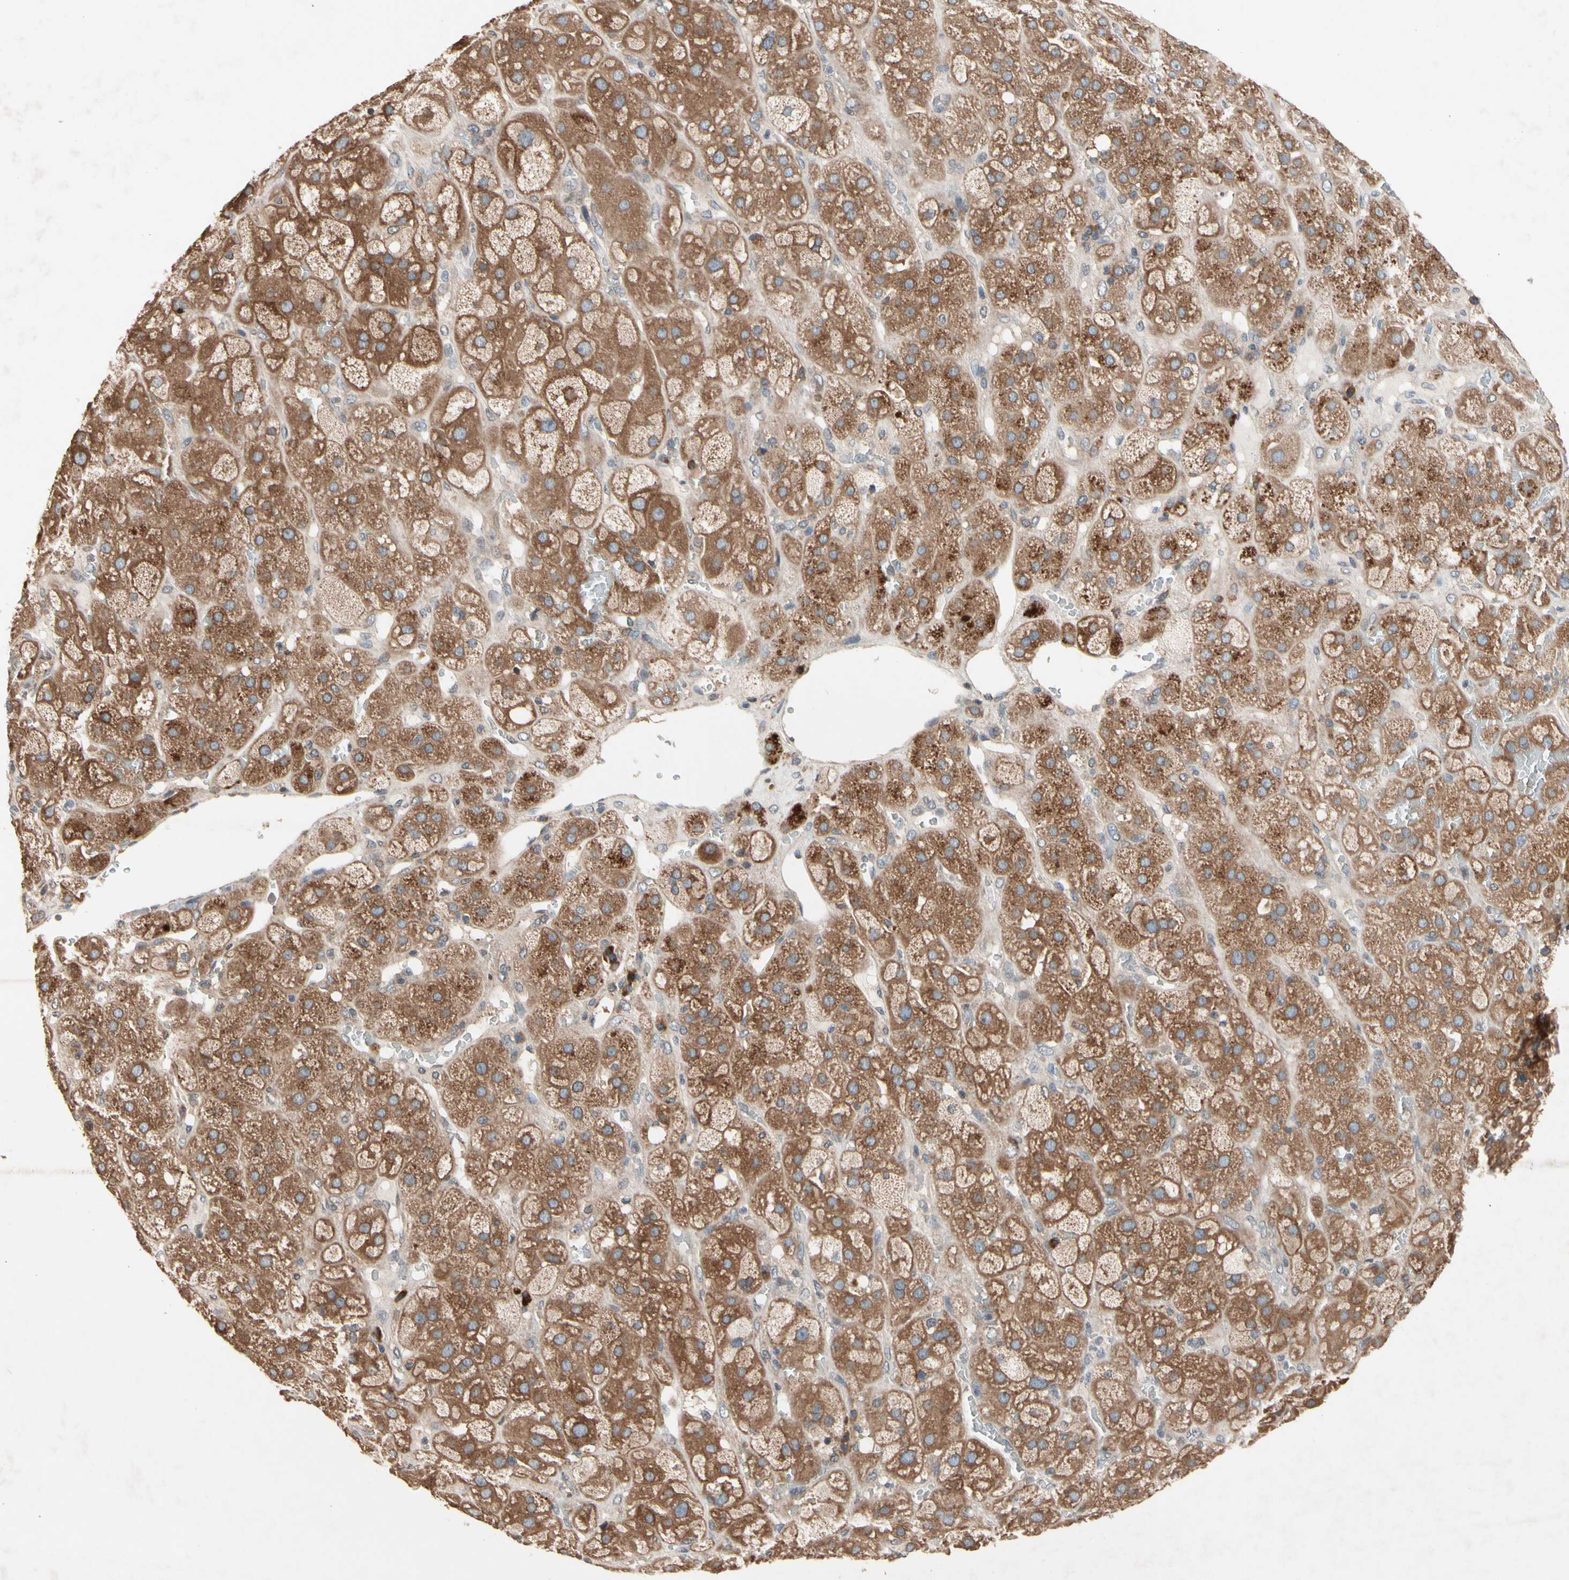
{"staining": {"intensity": "moderate", "quantity": ">75%", "location": "cytoplasmic/membranous"}, "tissue": "adrenal gland", "cell_type": "Glandular cells", "image_type": "normal", "snomed": [{"axis": "morphology", "description": "Normal tissue, NOS"}, {"axis": "topography", "description": "Adrenal gland"}], "caption": "Normal adrenal gland displays moderate cytoplasmic/membranous staining in approximately >75% of glandular cells, visualized by immunohistochemistry.", "gene": "PRDX4", "patient": {"sex": "female", "age": 47}}